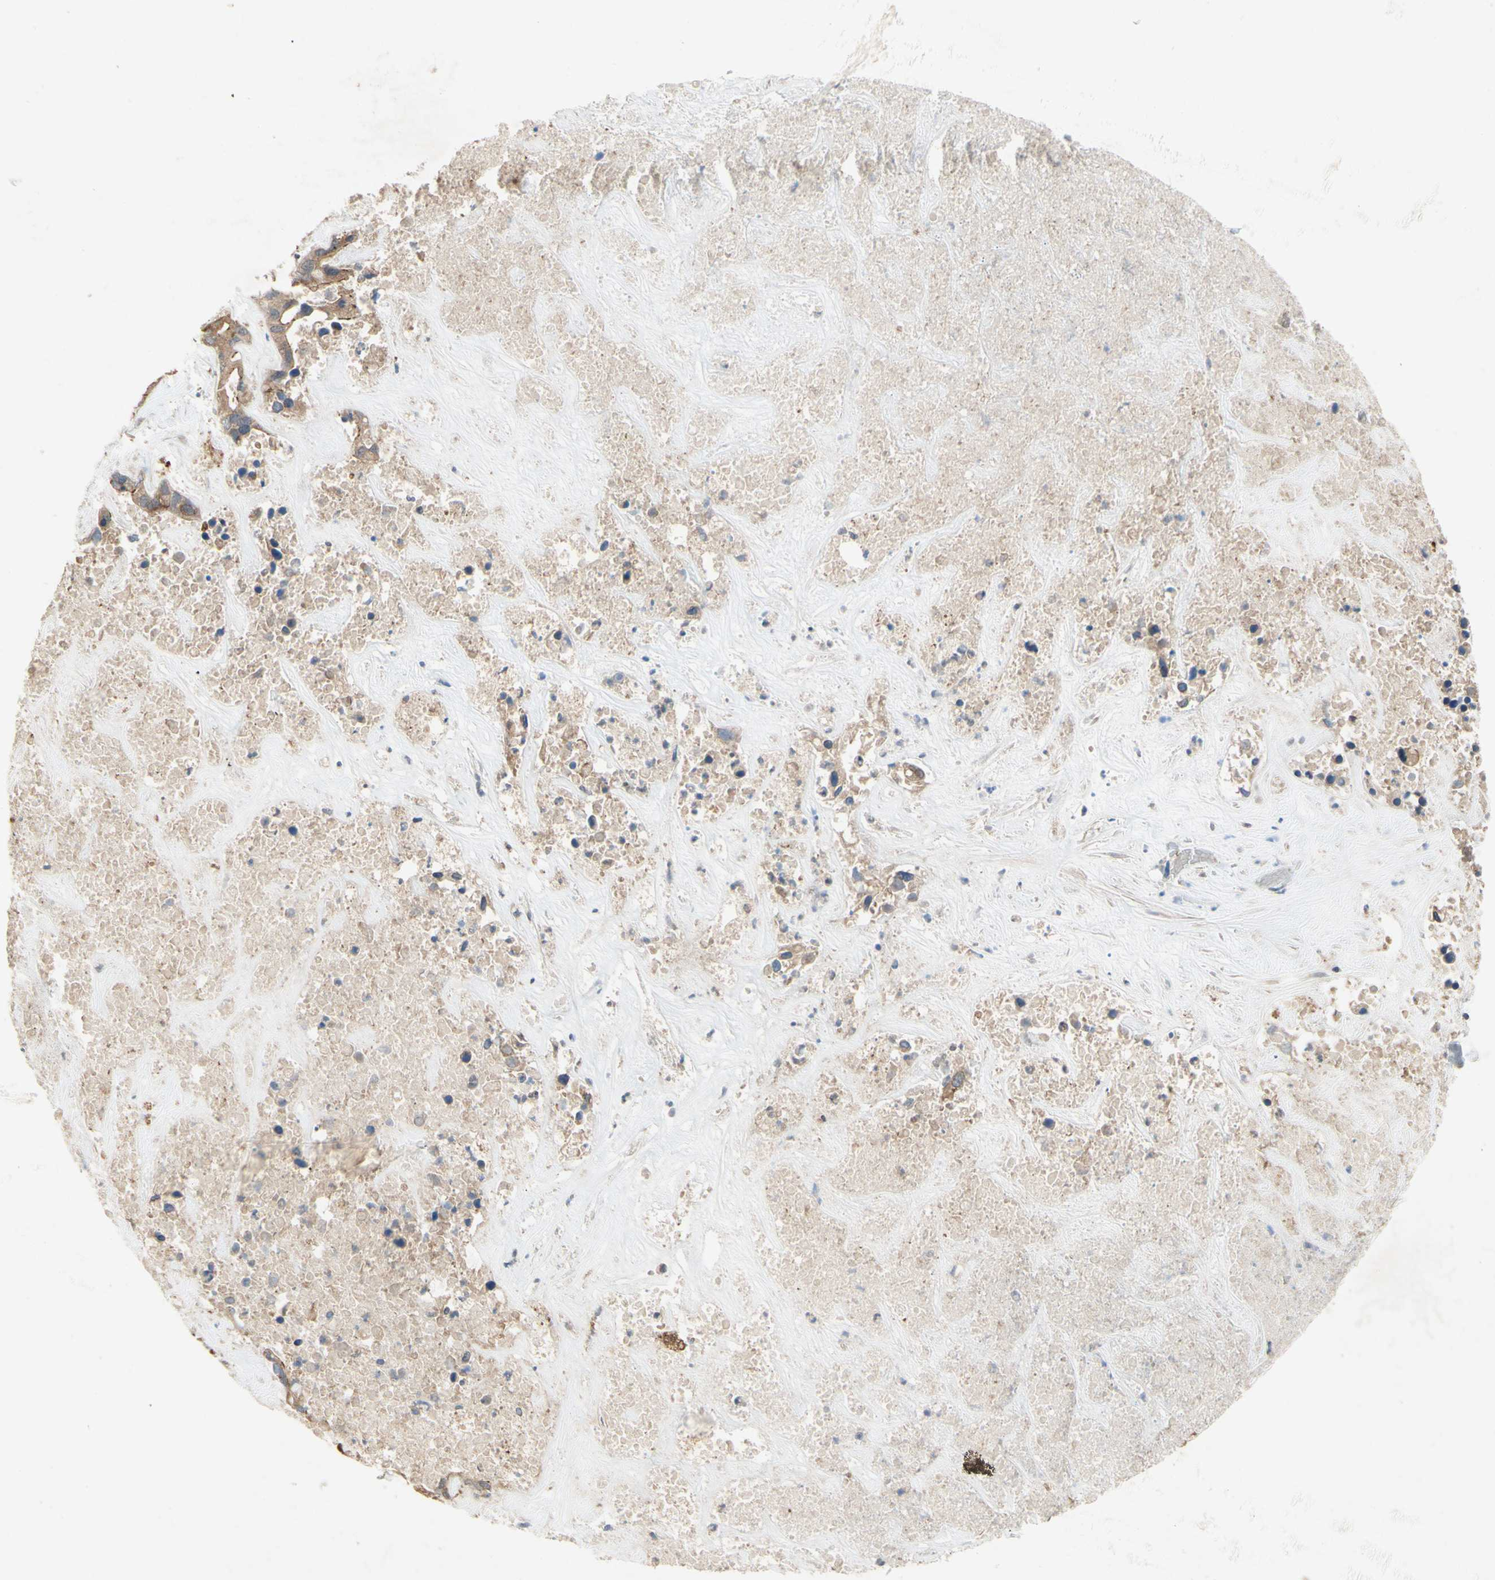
{"staining": {"intensity": "moderate", "quantity": ">75%", "location": "cytoplasmic/membranous"}, "tissue": "liver cancer", "cell_type": "Tumor cells", "image_type": "cancer", "snomed": [{"axis": "morphology", "description": "Cholangiocarcinoma"}, {"axis": "topography", "description": "Liver"}], "caption": "Approximately >75% of tumor cells in liver cholangiocarcinoma exhibit moderate cytoplasmic/membranous protein positivity as visualized by brown immunohistochemical staining.", "gene": "PDGFB", "patient": {"sex": "female", "age": 65}}